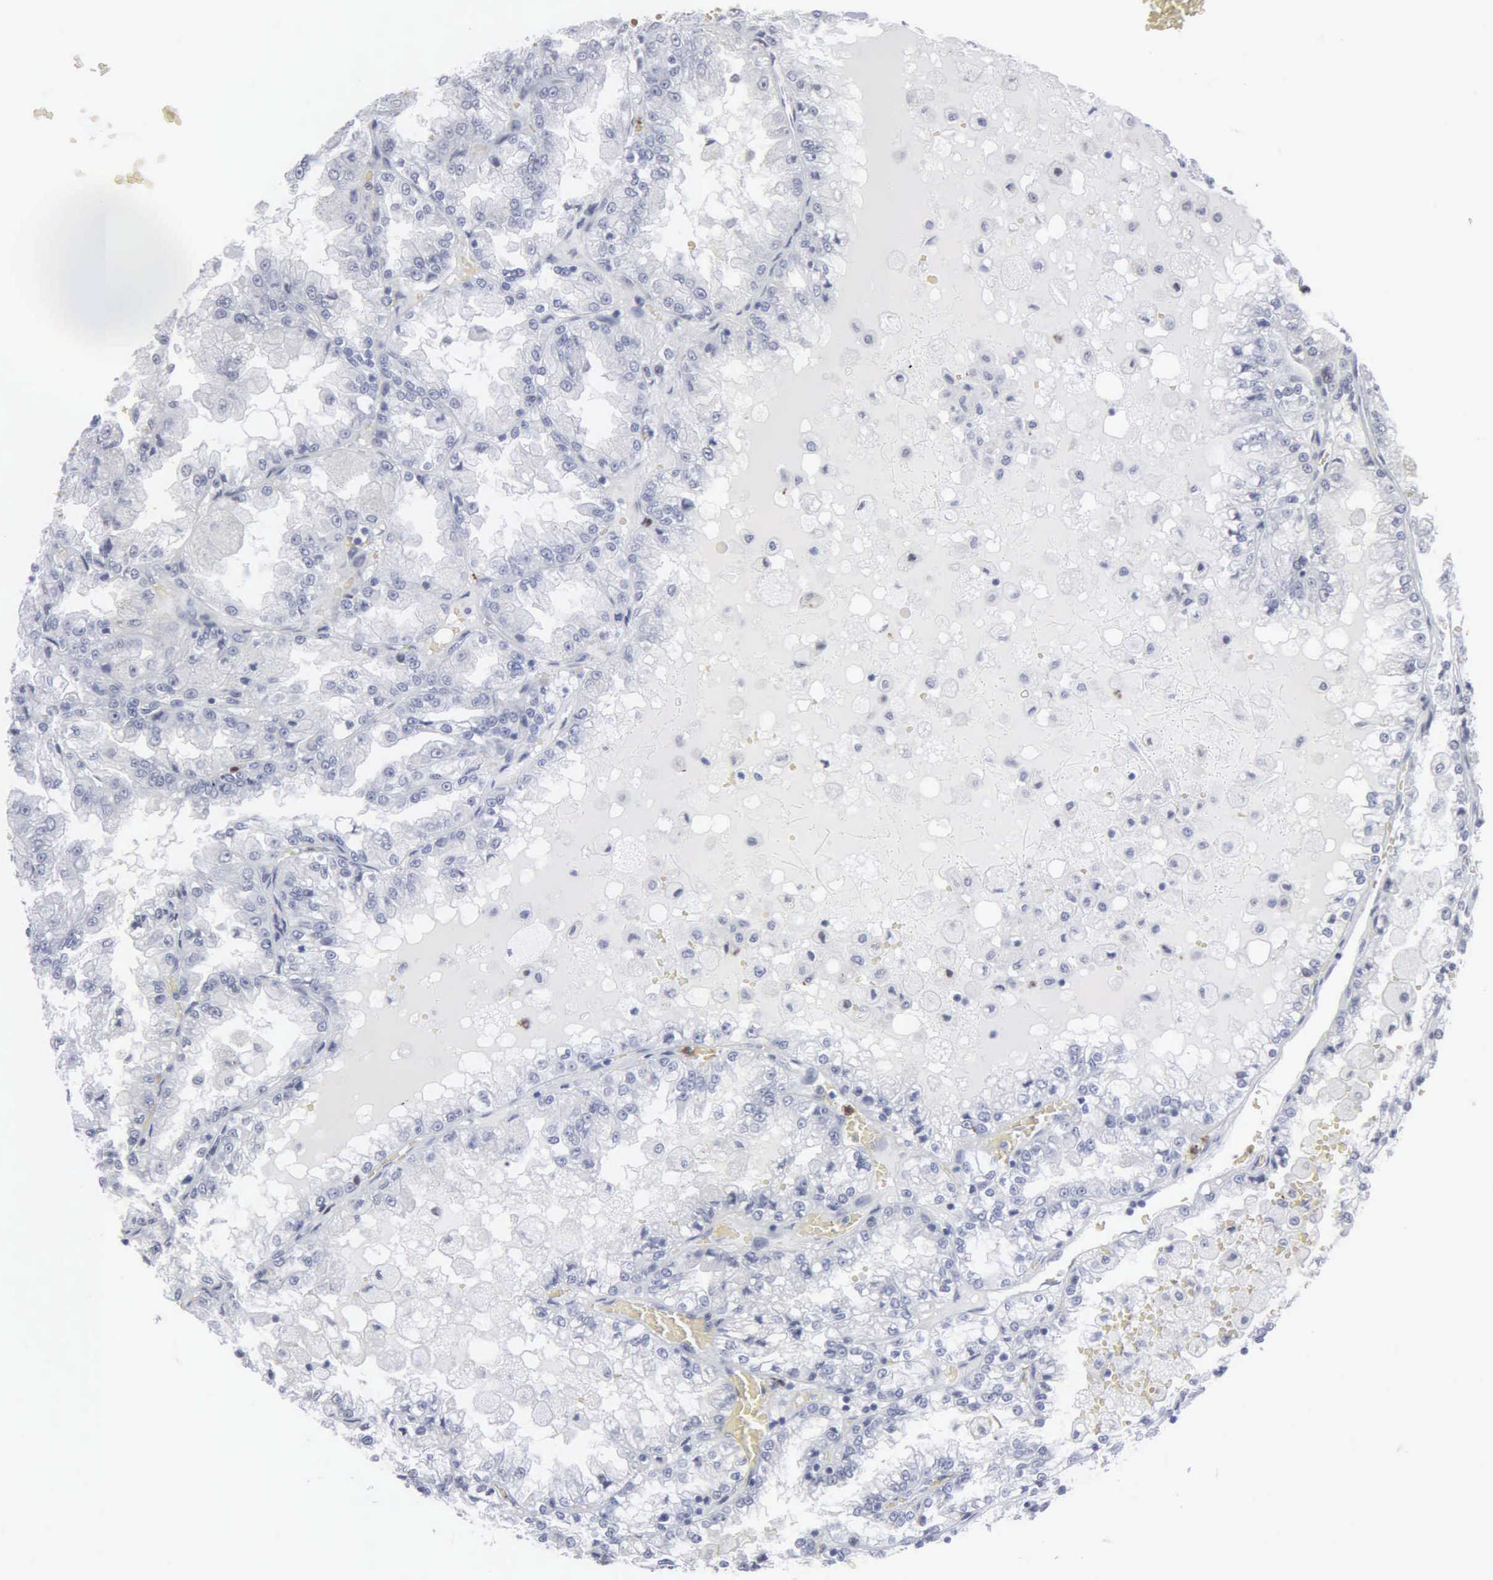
{"staining": {"intensity": "negative", "quantity": "none", "location": "none"}, "tissue": "renal cancer", "cell_type": "Tumor cells", "image_type": "cancer", "snomed": [{"axis": "morphology", "description": "Adenocarcinoma, NOS"}, {"axis": "topography", "description": "Kidney"}], "caption": "Tumor cells are negative for protein expression in human renal adenocarcinoma.", "gene": "SPIN3", "patient": {"sex": "female", "age": 56}}